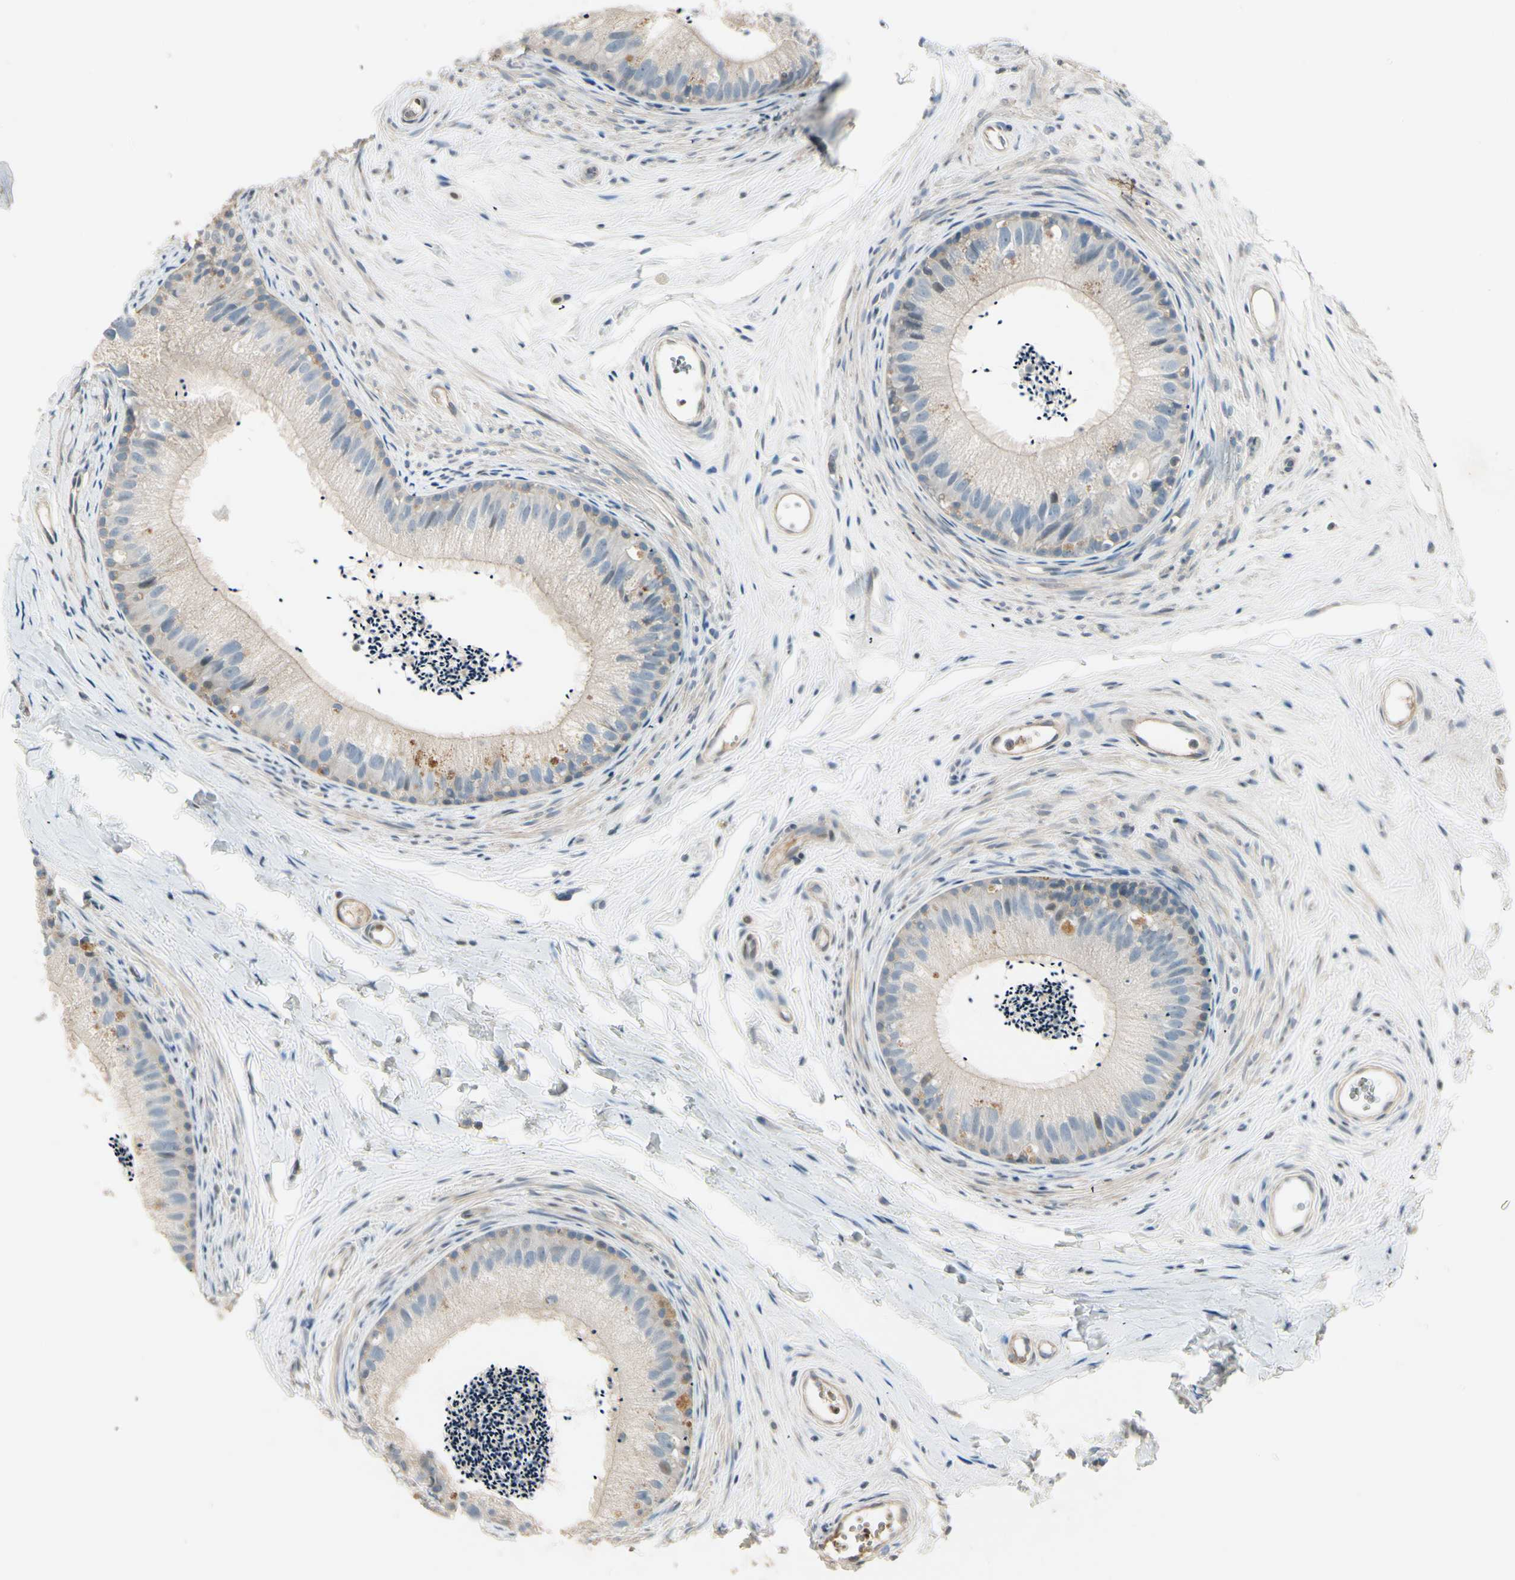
{"staining": {"intensity": "moderate", "quantity": ">75%", "location": "cytoplasmic/membranous"}, "tissue": "epididymis", "cell_type": "Glandular cells", "image_type": "normal", "snomed": [{"axis": "morphology", "description": "Normal tissue, NOS"}, {"axis": "topography", "description": "Epididymis"}], "caption": "Epididymis stained with DAB (3,3'-diaminobenzidine) immunohistochemistry (IHC) shows medium levels of moderate cytoplasmic/membranous positivity in approximately >75% of glandular cells. The protein is stained brown, and the nuclei are stained in blue (DAB (3,3'-diaminobenzidine) IHC with brightfield microscopy, high magnification).", "gene": "PPP3CB", "patient": {"sex": "male", "age": 56}}